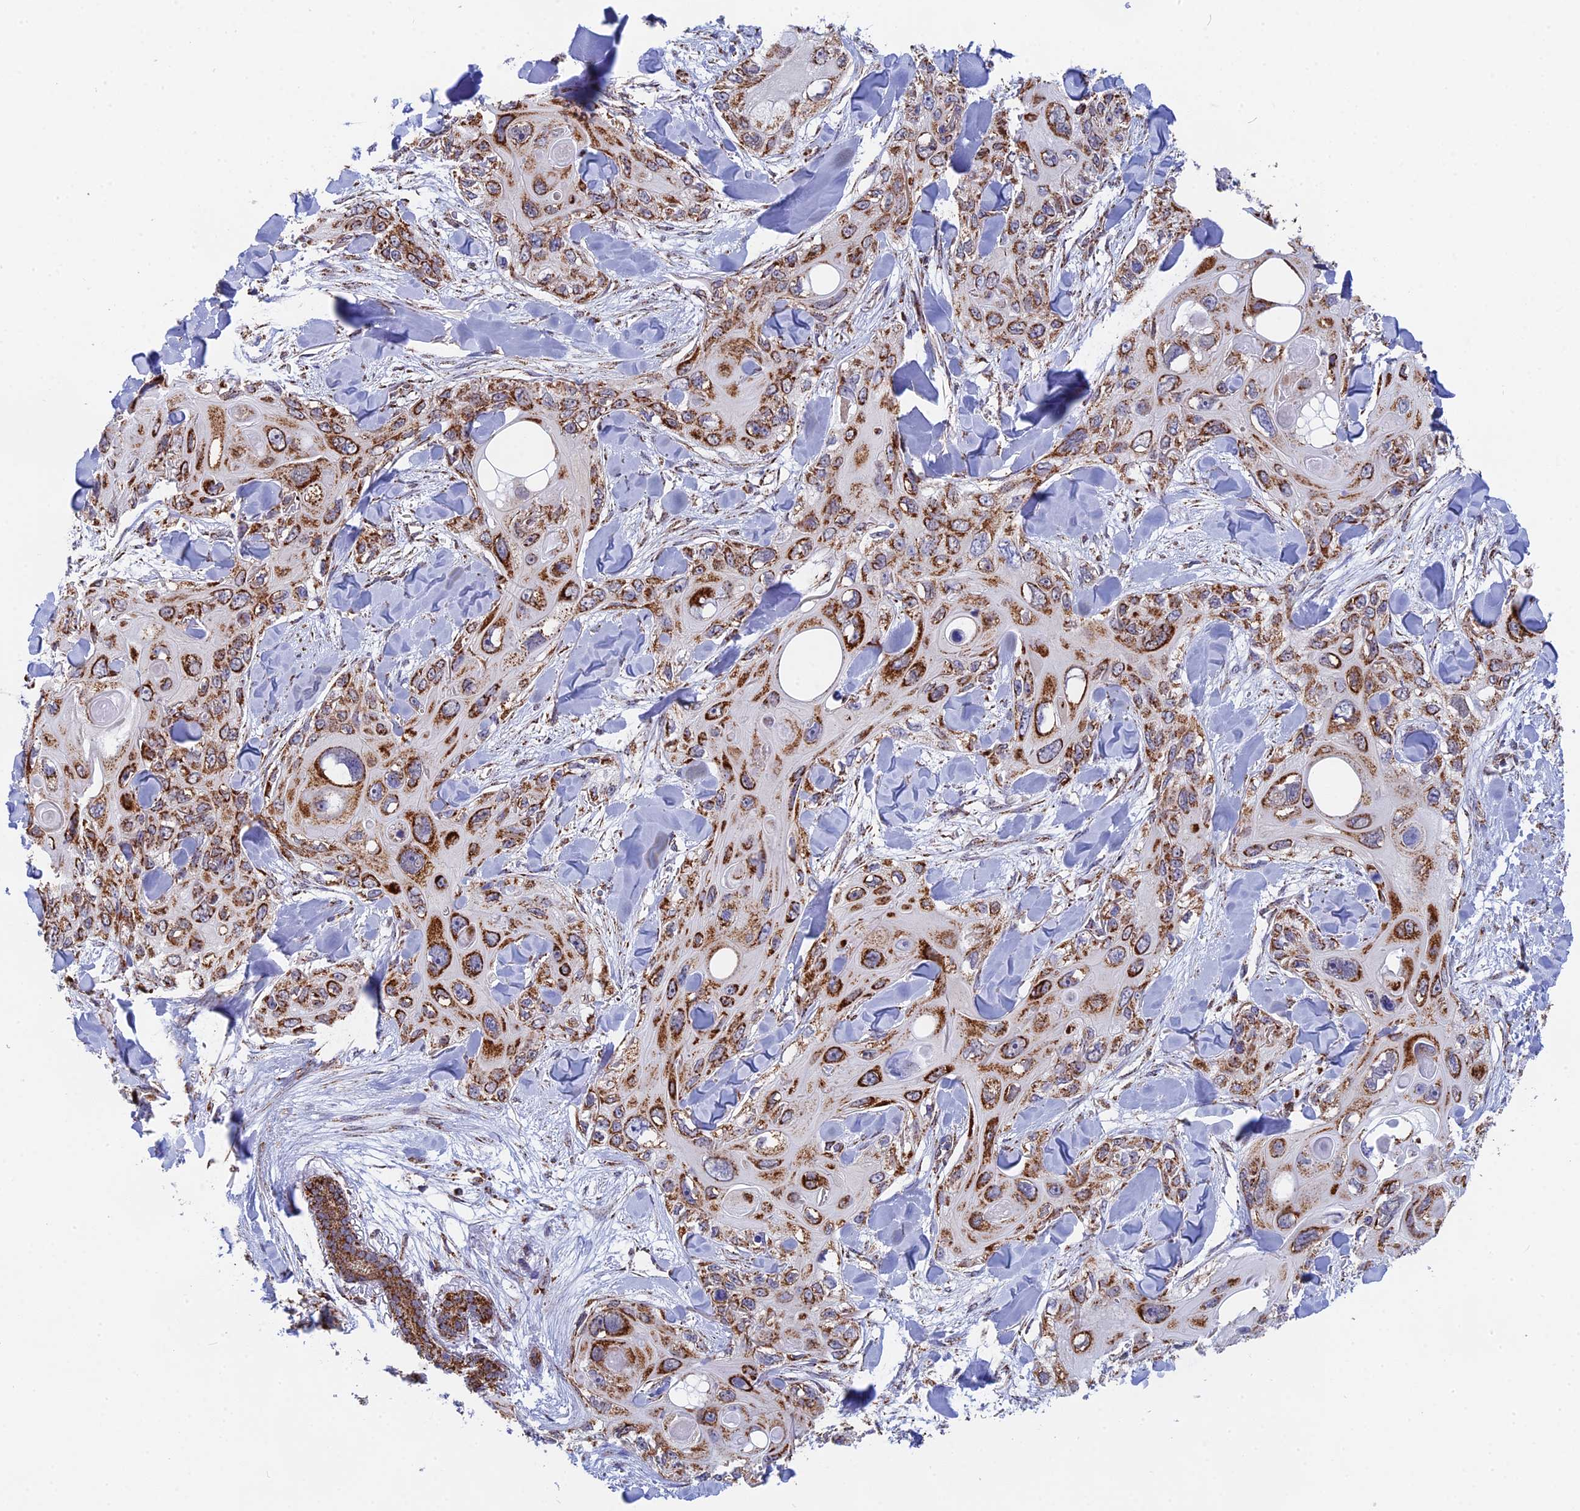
{"staining": {"intensity": "strong", "quantity": ">75%", "location": "cytoplasmic/membranous"}, "tissue": "skin cancer", "cell_type": "Tumor cells", "image_type": "cancer", "snomed": [{"axis": "morphology", "description": "Normal tissue, NOS"}, {"axis": "morphology", "description": "Squamous cell carcinoma, NOS"}, {"axis": "topography", "description": "Skin"}], "caption": "Skin cancer tissue demonstrates strong cytoplasmic/membranous positivity in about >75% of tumor cells The staining was performed using DAB (3,3'-diaminobenzidine) to visualize the protein expression in brown, while the nuclei were stained in blue with hematoxylin (Magnification: 20x).", "gene": "CDC16", "patient": {"sex": "male", "age": 72}}